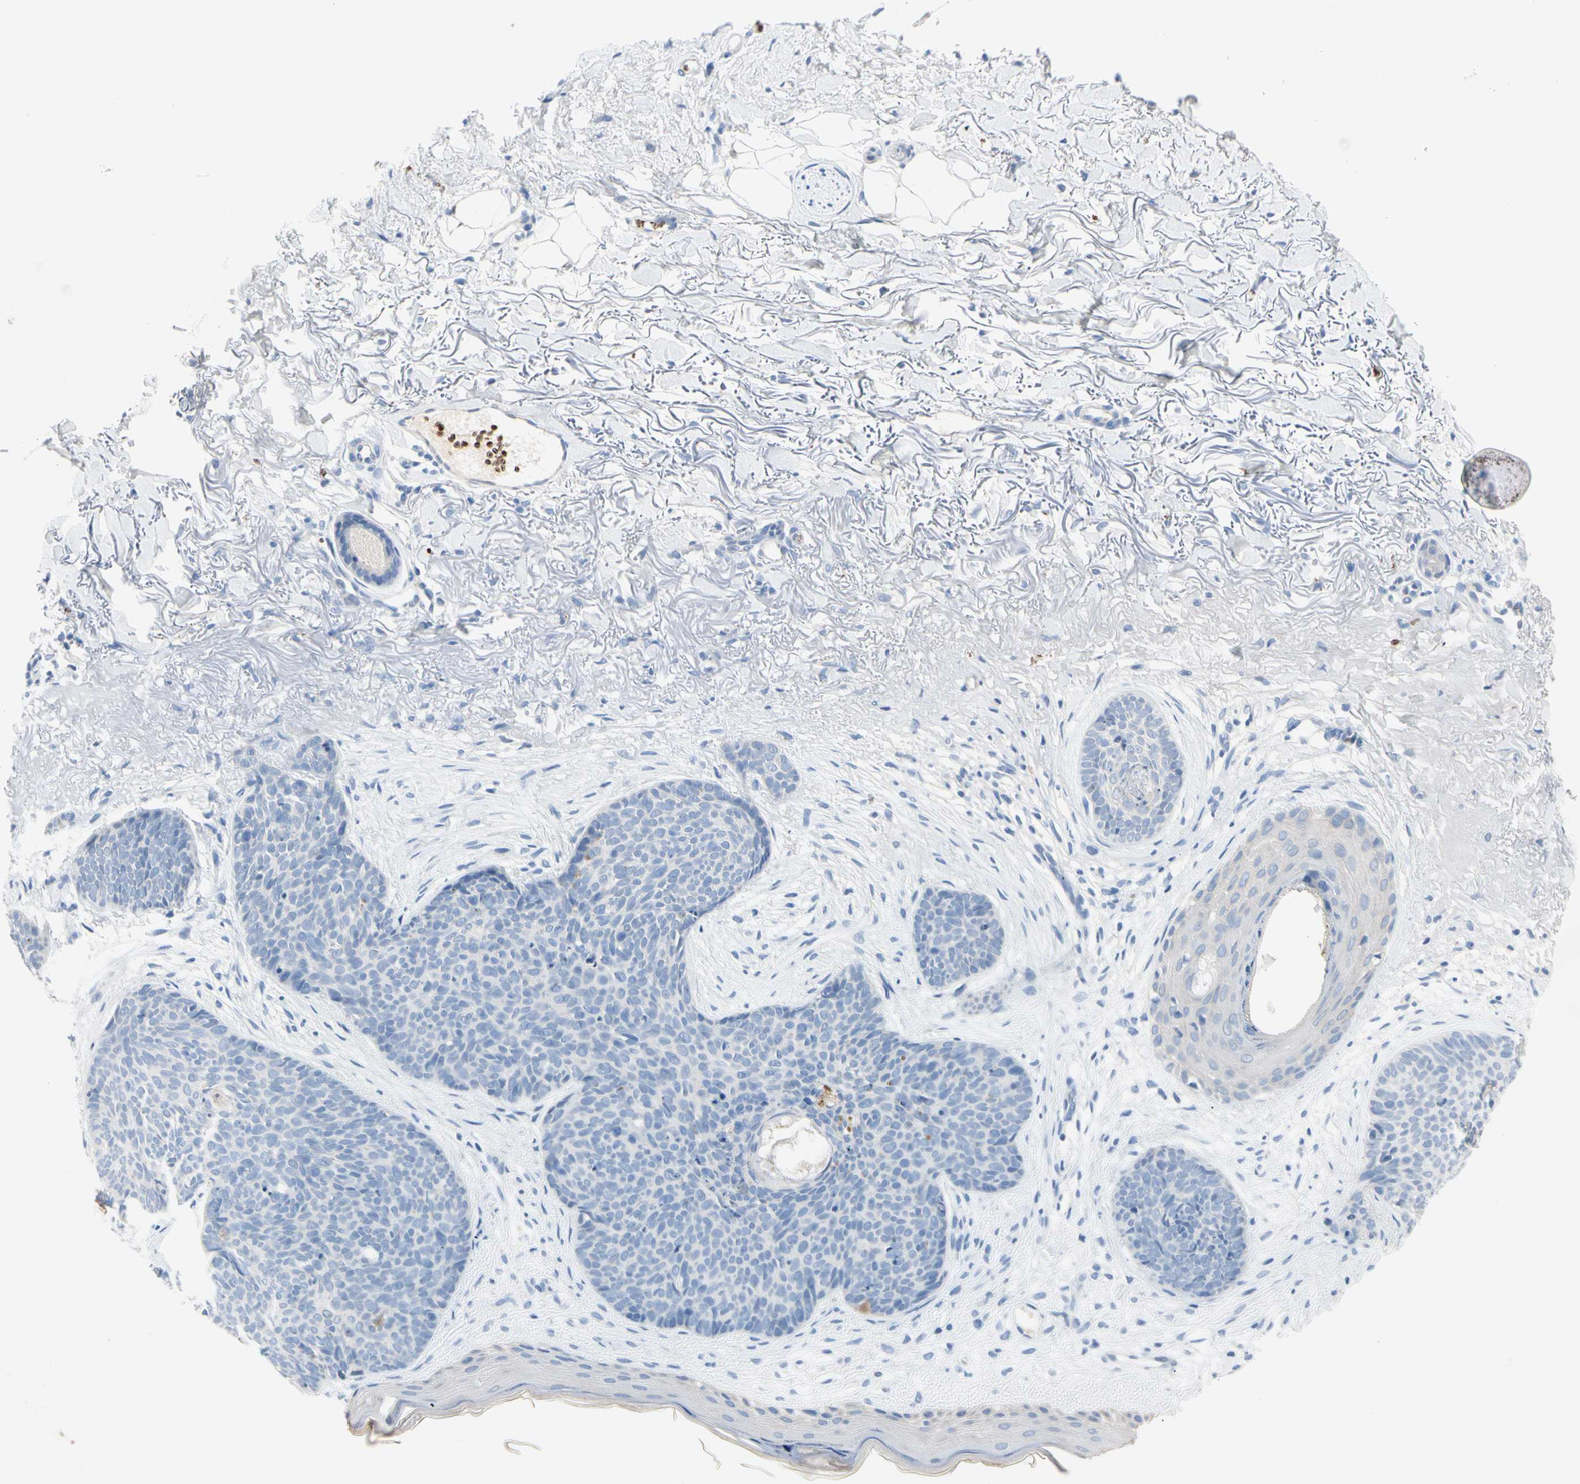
{"staining": {"intensity": "negative", "quantity": "none", "location": "none"}, "tissue": "skin cancer", "cell_type": "Tumor cells", "image_type": "cancer", "snomed": [{"axis": "morphology", "description": "Normal tissue, NOS"}, {"axis": "morphology", "description": "Basal cell carcinoma"}, {"axis": "topography", "description": "Skin"}], "caption": "This is an immunohistochemistry (IHC) micrograph of skin cancer (basal cell carcinoma). There is no staining in tumor cells.", "gene": "CA1", "patient": {"sex": "female", "age": 70}}